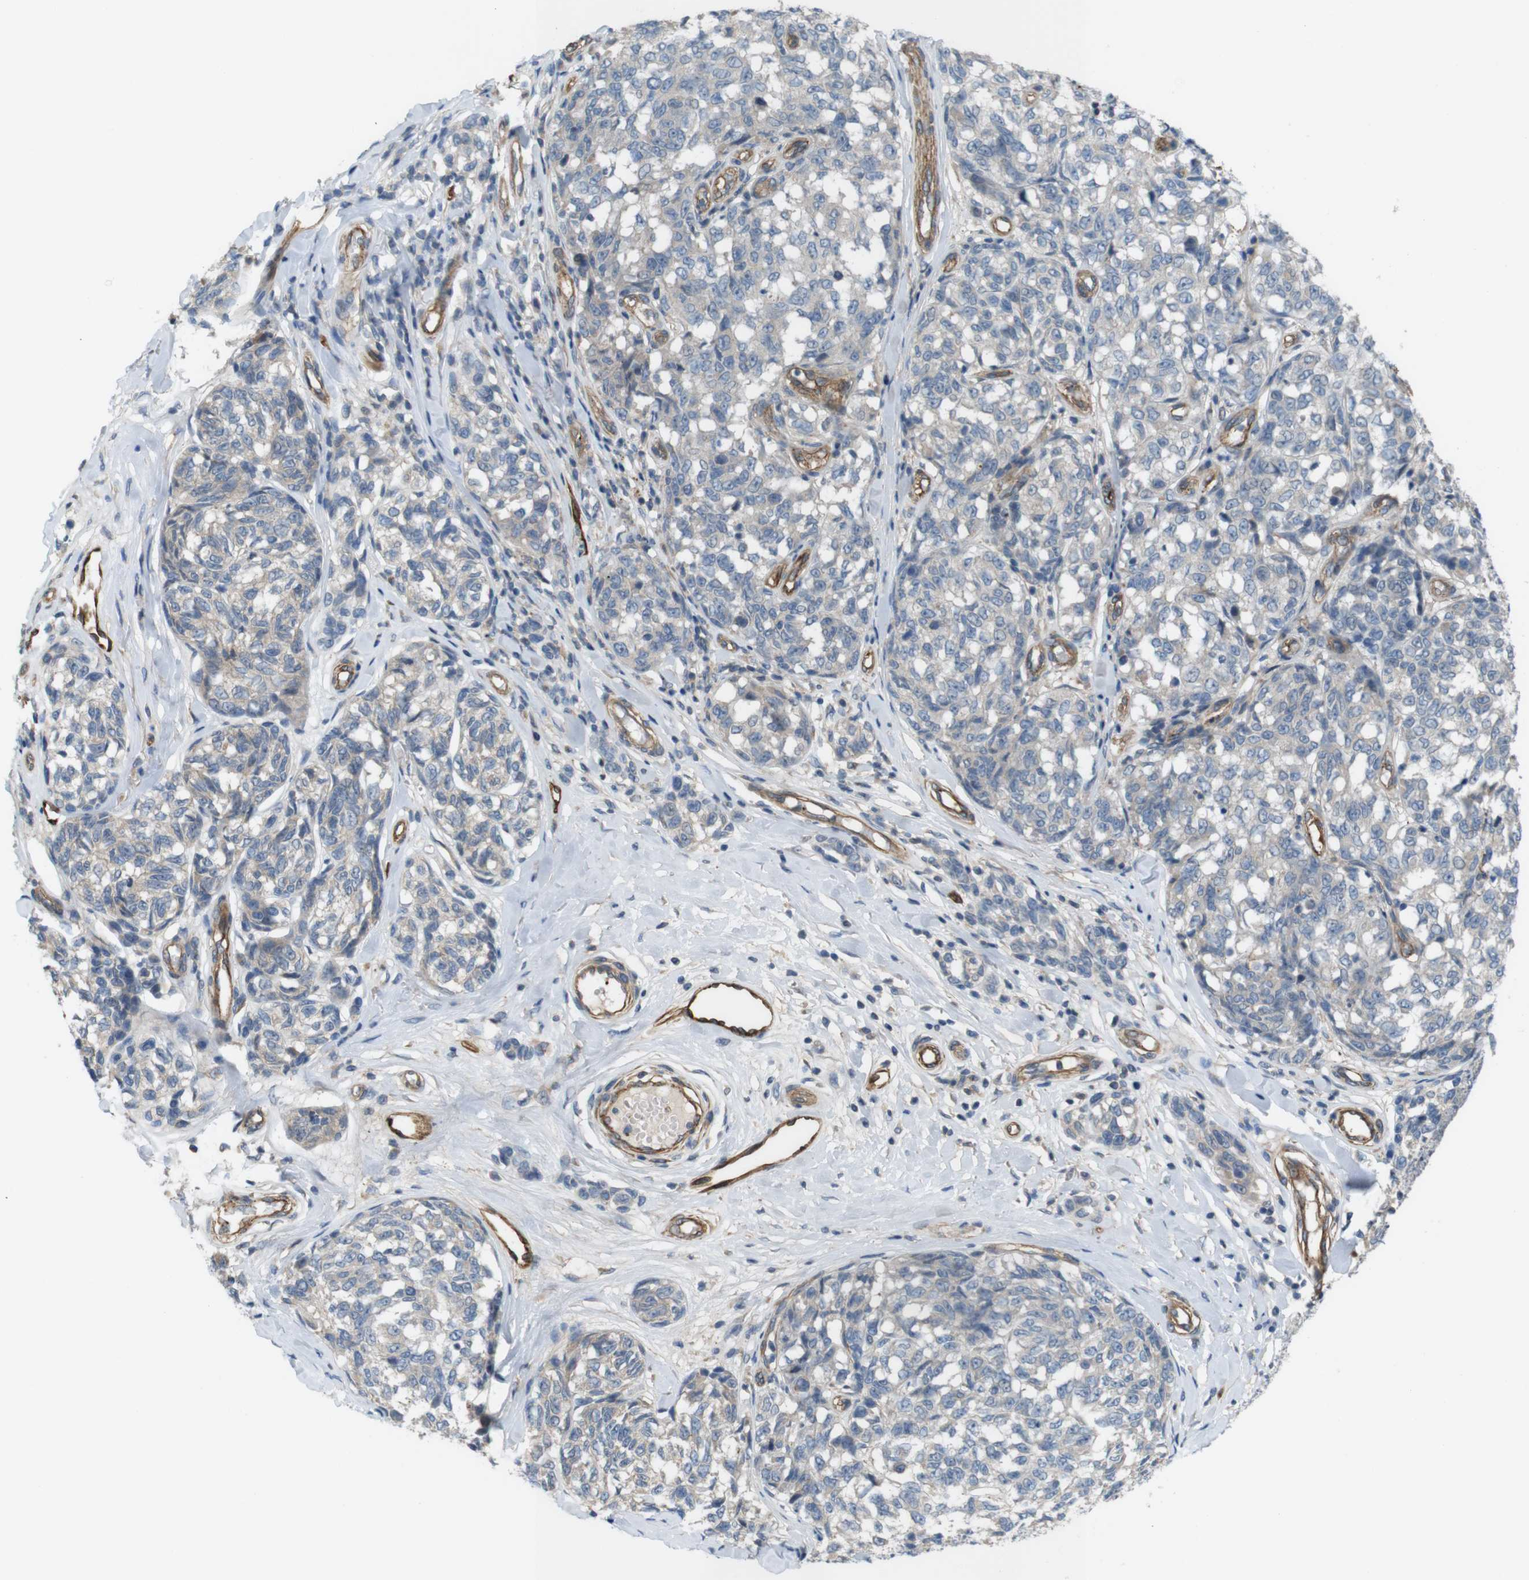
{"staining": {"intensity": "weak", "quantity": "25%-75%", "location": "cytoplasmic/membranous"}, "tissue": "melanoma", "cell_type": "Tumor cells", "image_type": "cancer", "snomed": [{"axis": "morphology", "description": "Malignant melanoma, NOS"}, {"axis": "topography", "description": "Skin"}], "caption": "Malignant melanoma stained for a protein exhibits weak cytoplasmic/membranous positivity in tumor cells.", "gene": "BVES", "patient": {"sex": "female", "age": 64}}